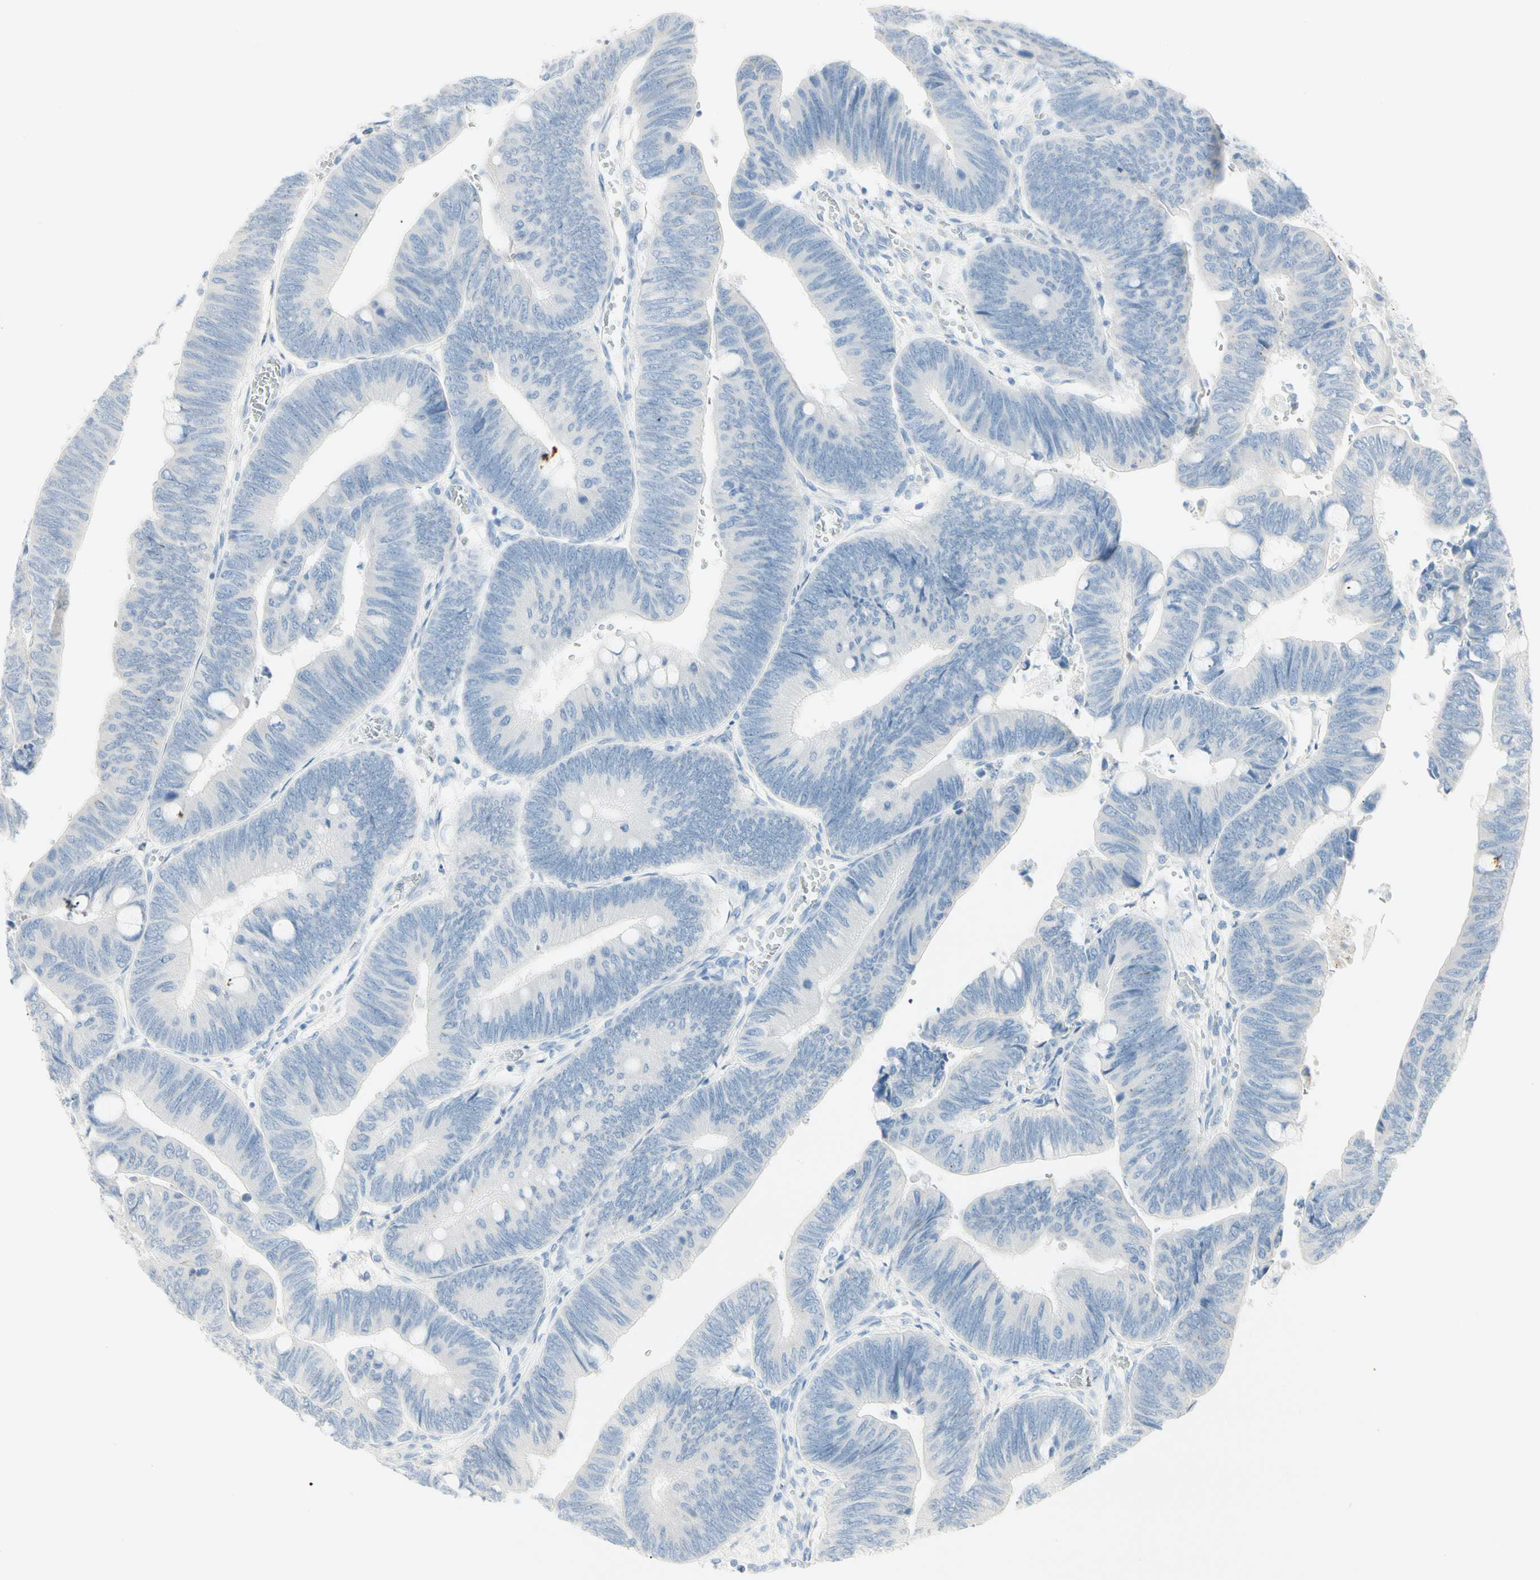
{"staining": {"intensity": "negative", "quantity": "none", "location": "none"}, "tissue": "colorectal cancer", "cell_type": "Tumor cells", "image_type": "cancer", "snomed": [{"axis": "morphology", "description": "Normal tissue, NOS"}, {"axis": "morphology", "description": "Adenocarcinoma, NOS"}, {"axis": "topography", "description": "Rectum"}, {"axis": "topography", "description": "Peripheral nerve tissue"}], "caption": "A photomicrograph of human colorectal adenocarcinoma is negative for staining in tumor cells.", "gene": "ALDH18A1", "patient": {"sex": "male", "age": 92}}